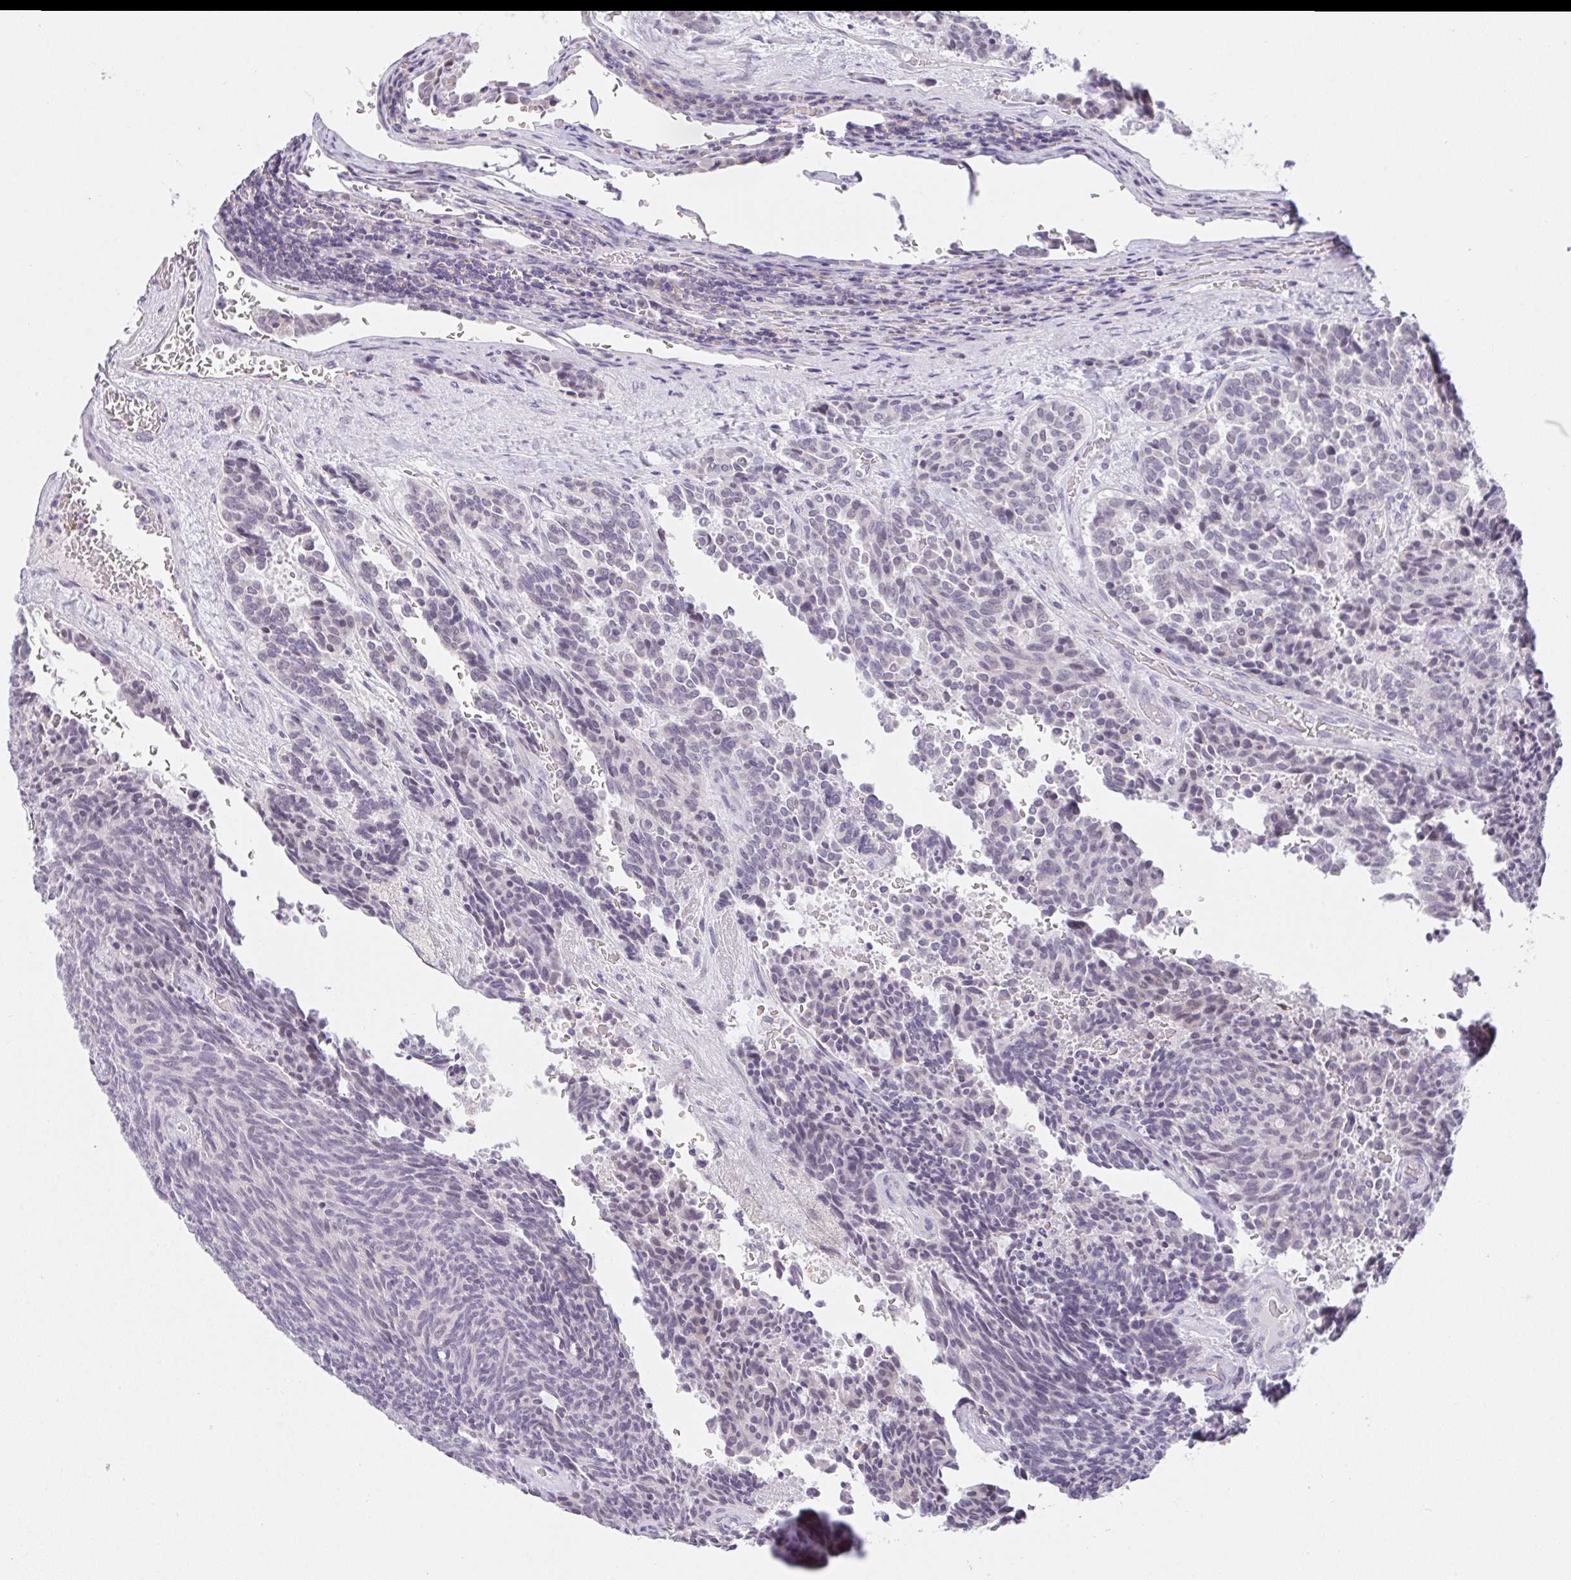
{"staining": {"intensity": "negative", "quantity": "none", "location": "none"}, "tissue": "carcinoid", "cell_type": "Tumor cells", "image_type": "cancer", "snomed": [{"axis": "morphology", "description": "Carcinoid, malignant, NOS"}, {"axis": "topography", "description": "Pancreas"}], "caption": "Carcinoid (malignant) was stained to show a protein in brown. There is no significant staining in tumor cells. (Stains: DAB immunohistochemistry (IHC) with hematoxylin counter stain, Microscopy: brightfield microscopy at high magnification).", "gene": "CACNA1S", "patient": {"sex": "female", "age": 54}}